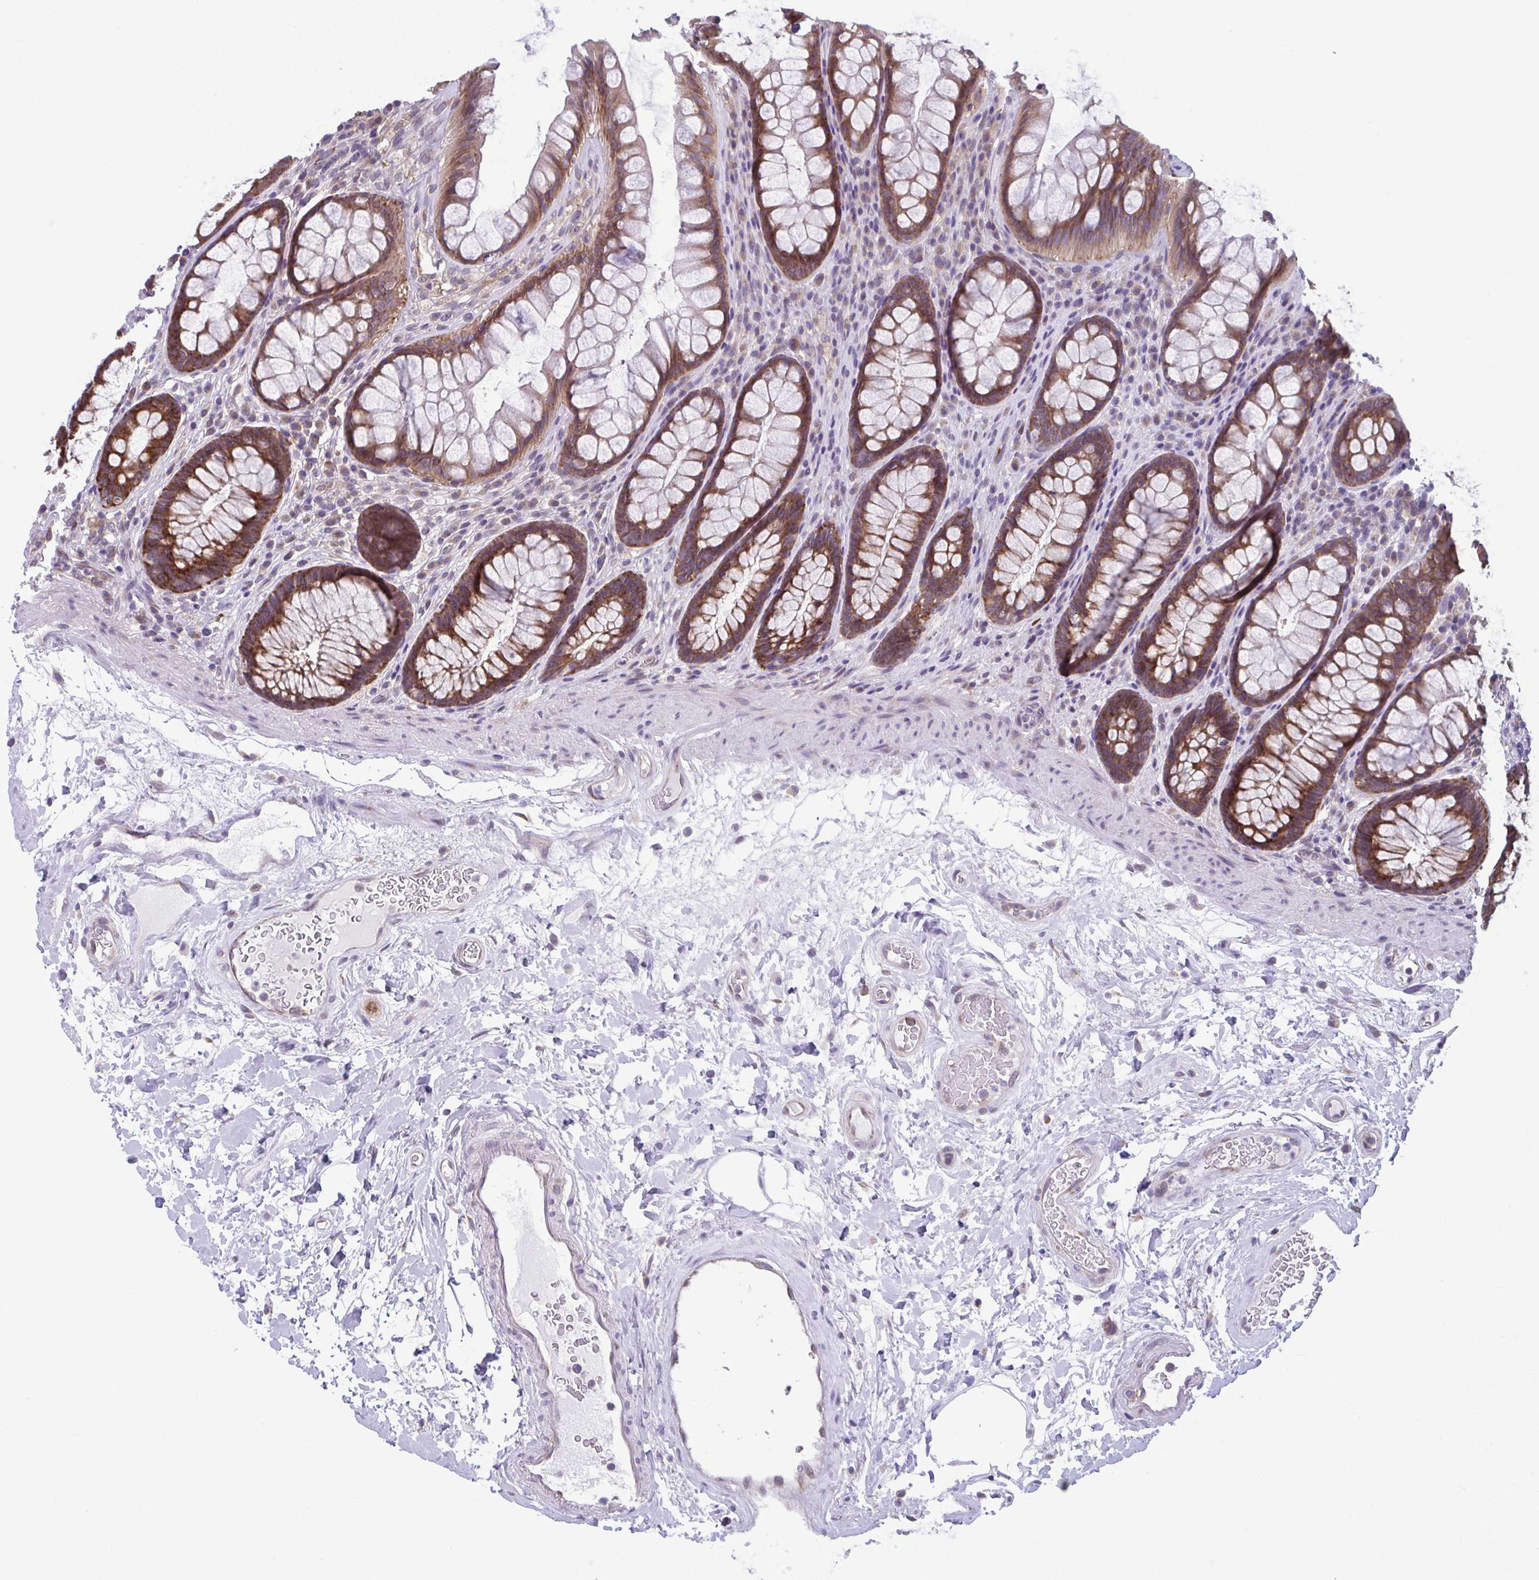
{"staining": {"intensity": "moderate", "quantity": ">75%", "location": "cytoplasmic/membranous"}, "tissue": "rectum", "cell_type": "Glandular cells", "image_type": "normal", "snomed": [{"axis": "morphology", "description": "Normal tissue, NOS"}, {"axis": "topography", "description": "Rectum"}], "caption": "This histopathology image shows immunohistochemistry staining of normal human rectum, with medium moderate cytoplasmic/membranous expression in about >75% of glandular cells.", "gene": "TMEM108", "patient": {"sex": "male", "age": 72}}